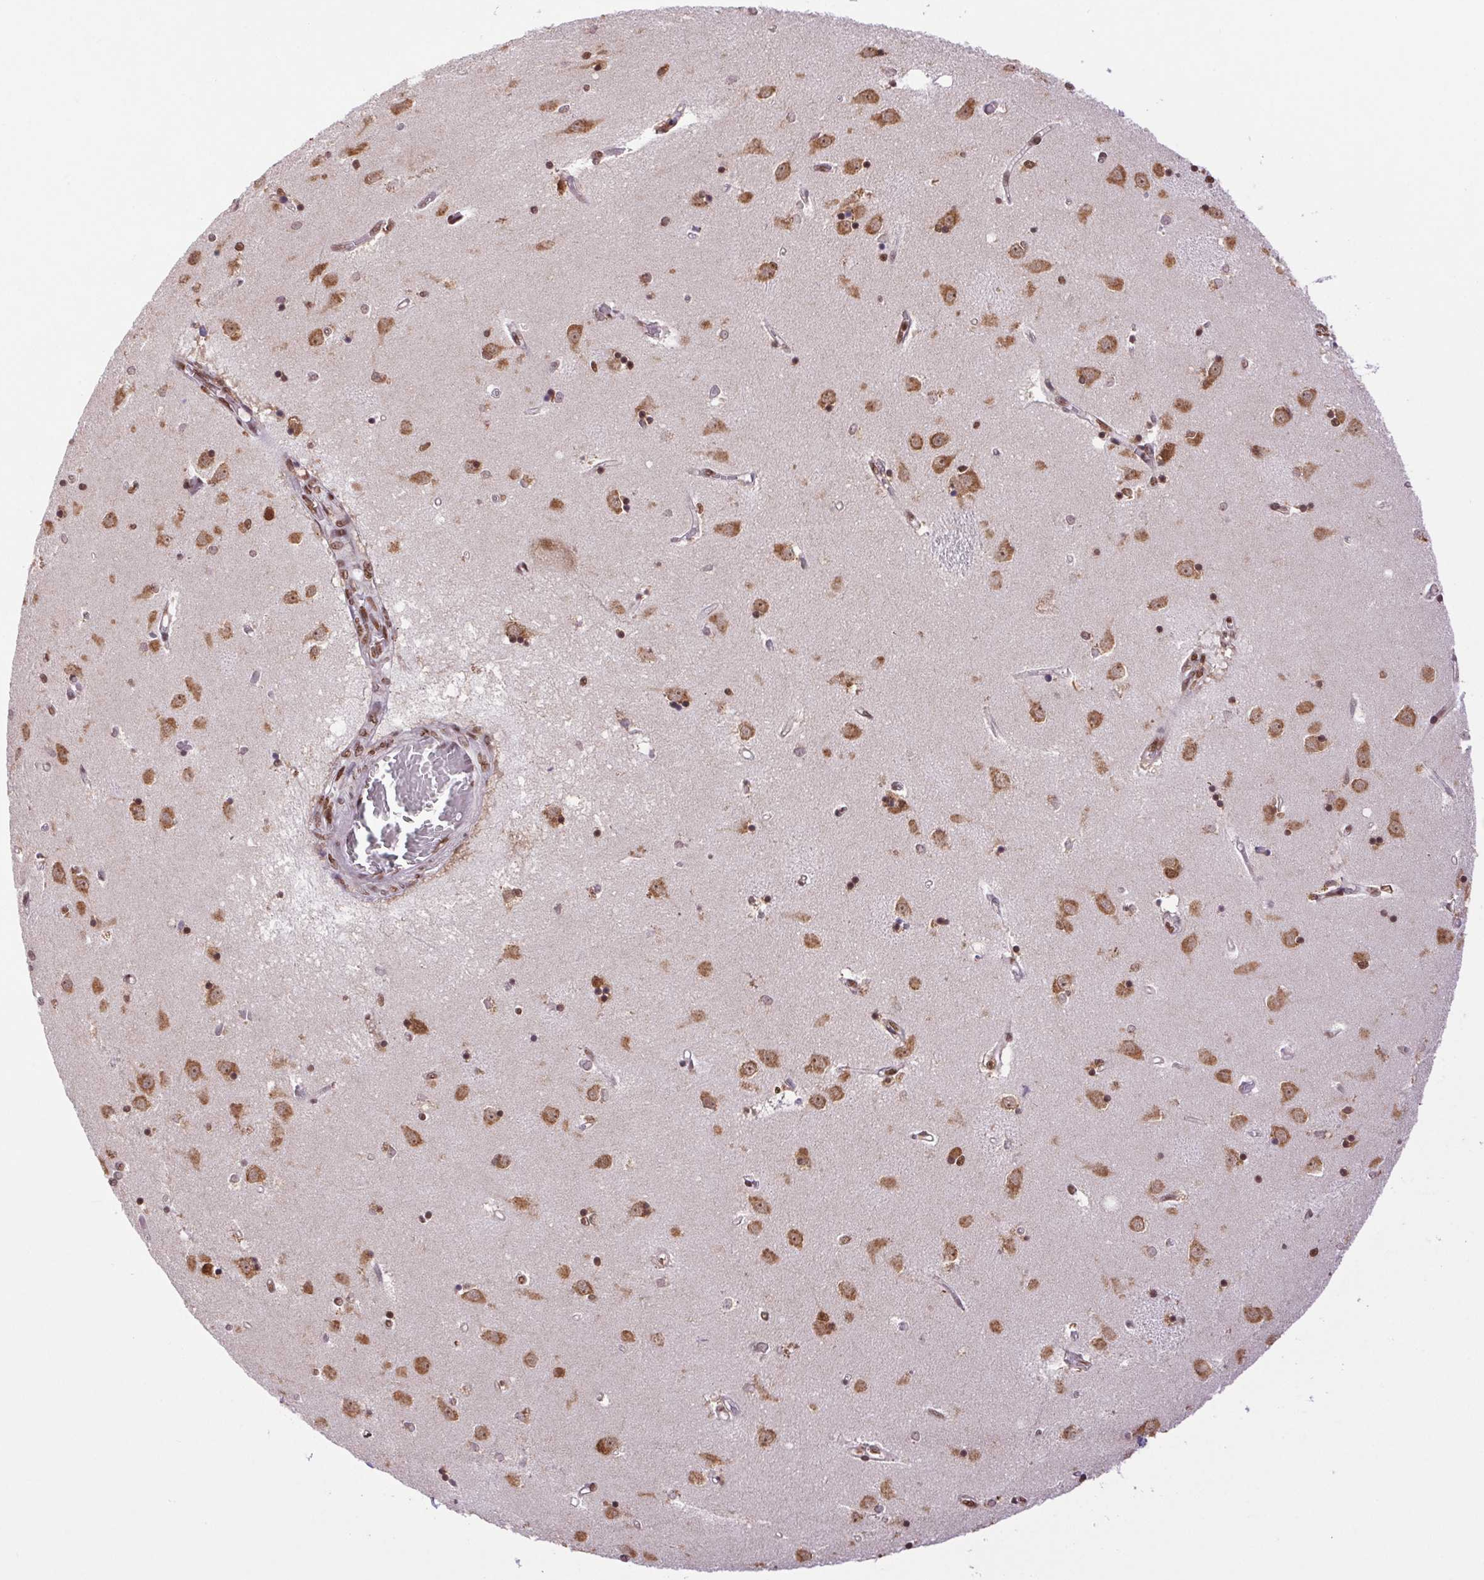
{"staining": {"intensity": "moderate", "quantity": "25%-75%", "location": "nuclear"}, "tissue": "caudate", "cell_type": "Glial cells", "image_type": "normal", "snomed": [{"axis": "morphology", "description": "Normal tissue, NOS"}, {"axis": "topography", "description": "Lateral ventricle wall"}], "caption": "Normal caudate exhibits moderate nuclear staining in approximately 25%-75% of glial cells The staining is performed using DAB (3,3'-diaminobenzidine) brown chromogen to label protein expression. The nuclei are counter-stained blue using hematoxylin..", "gene": "ZNF207", "patient": {"sex": "male", "age": 54}}